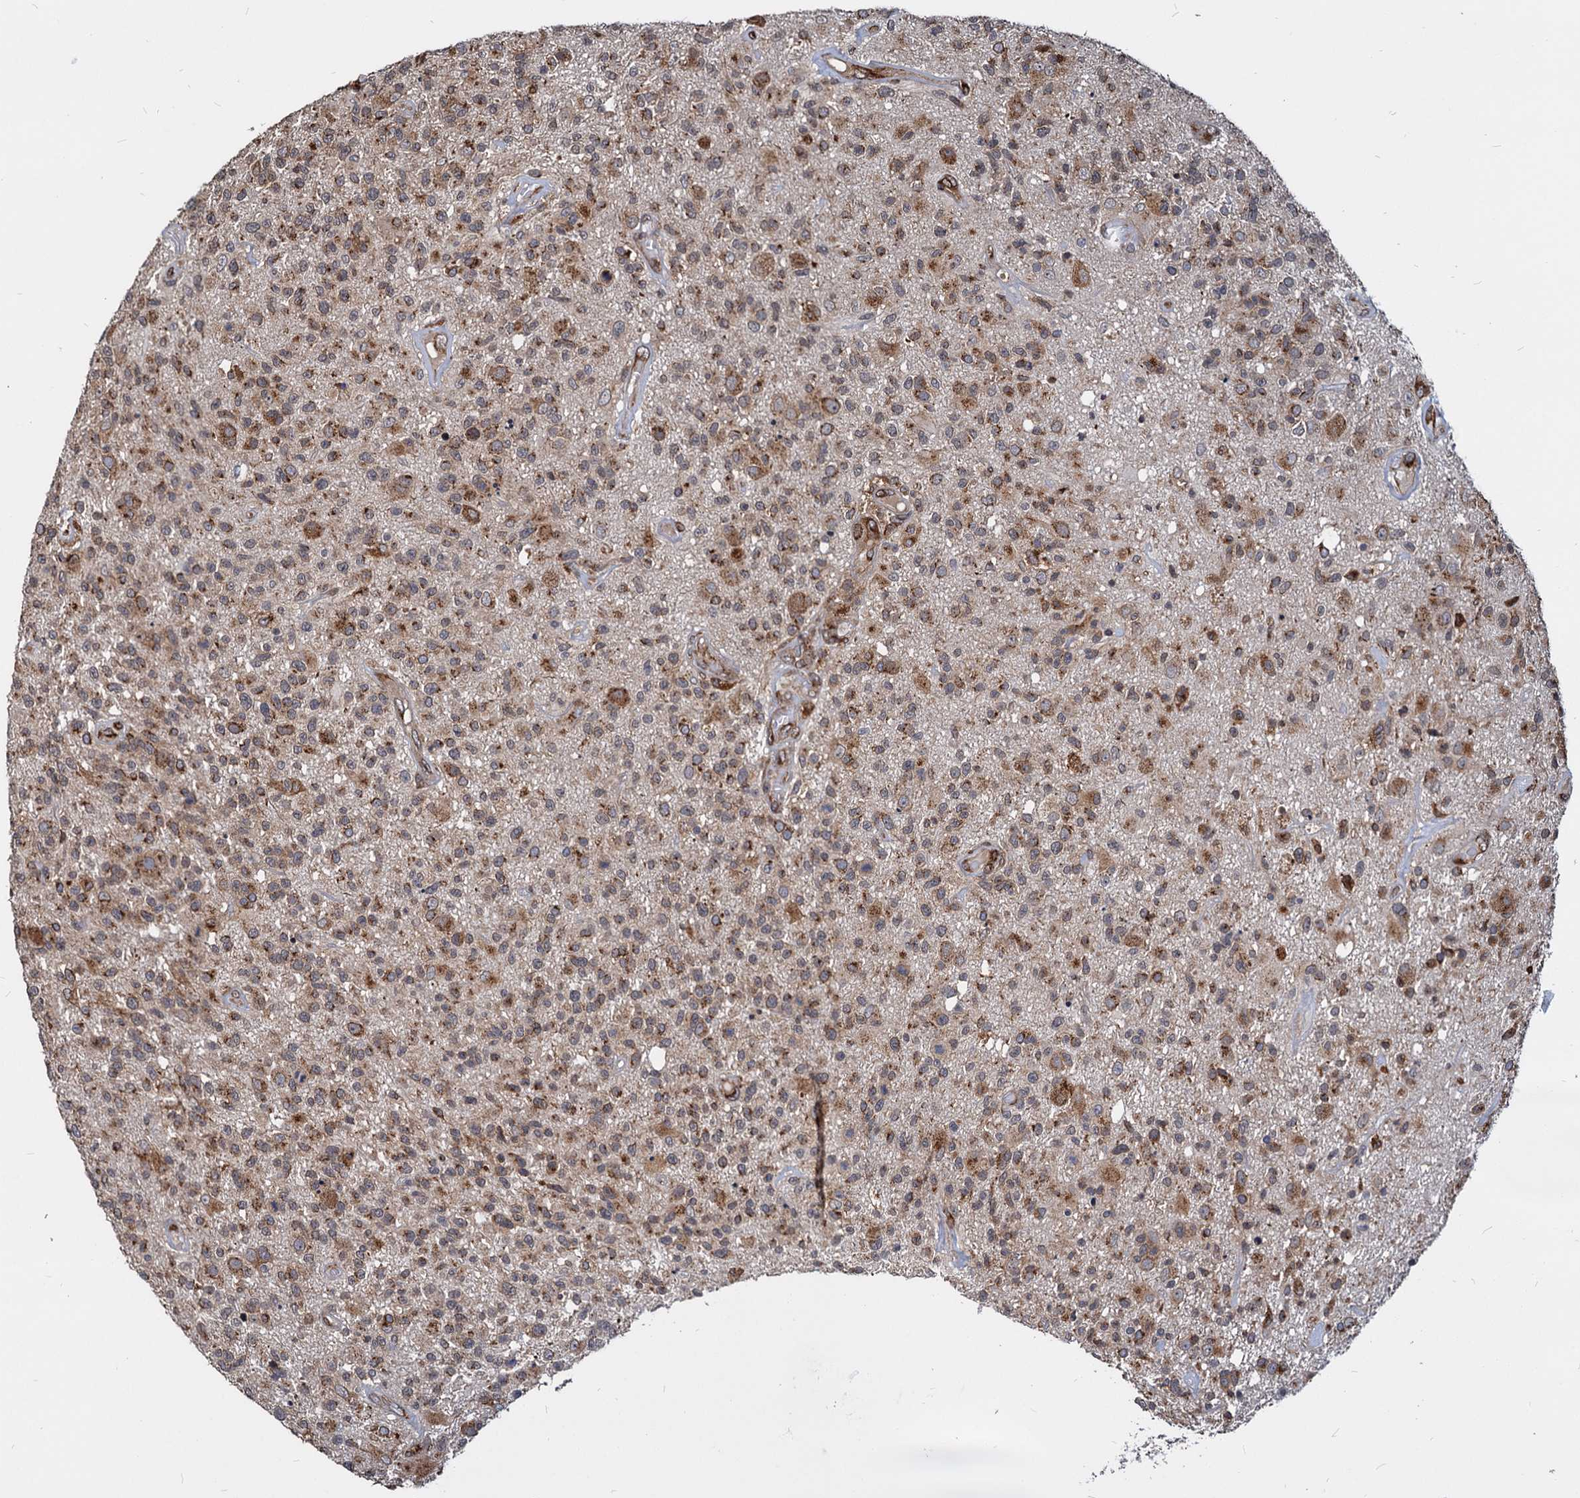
{"staining": {"intensity": "moderate", "quantity": ">75%", "location": "cytoplasmic/membranous"}, "tissue": "glioma", "cell_type": "Tumor cells", "image_type": "cancer", "snomed": [{"axis": "morphology", "description": "Glioma, malignant, High grade"}, {"axis": "morphology", "description": "Glioblastoma, NOS"}, {"axis": "topography", "description": "Brain"}], "caption": "Protein expression analysis of human malignant glioma (high-grade) reveals moderate cytoplasmic/membranous positivity in about >75% of tumor cells. Immunohistochemistry (ihc) stains the protein in brown and the nuclei are stained blue.", "gene": "SAAL1", "patient": {"sex": "male", "age": 60}}